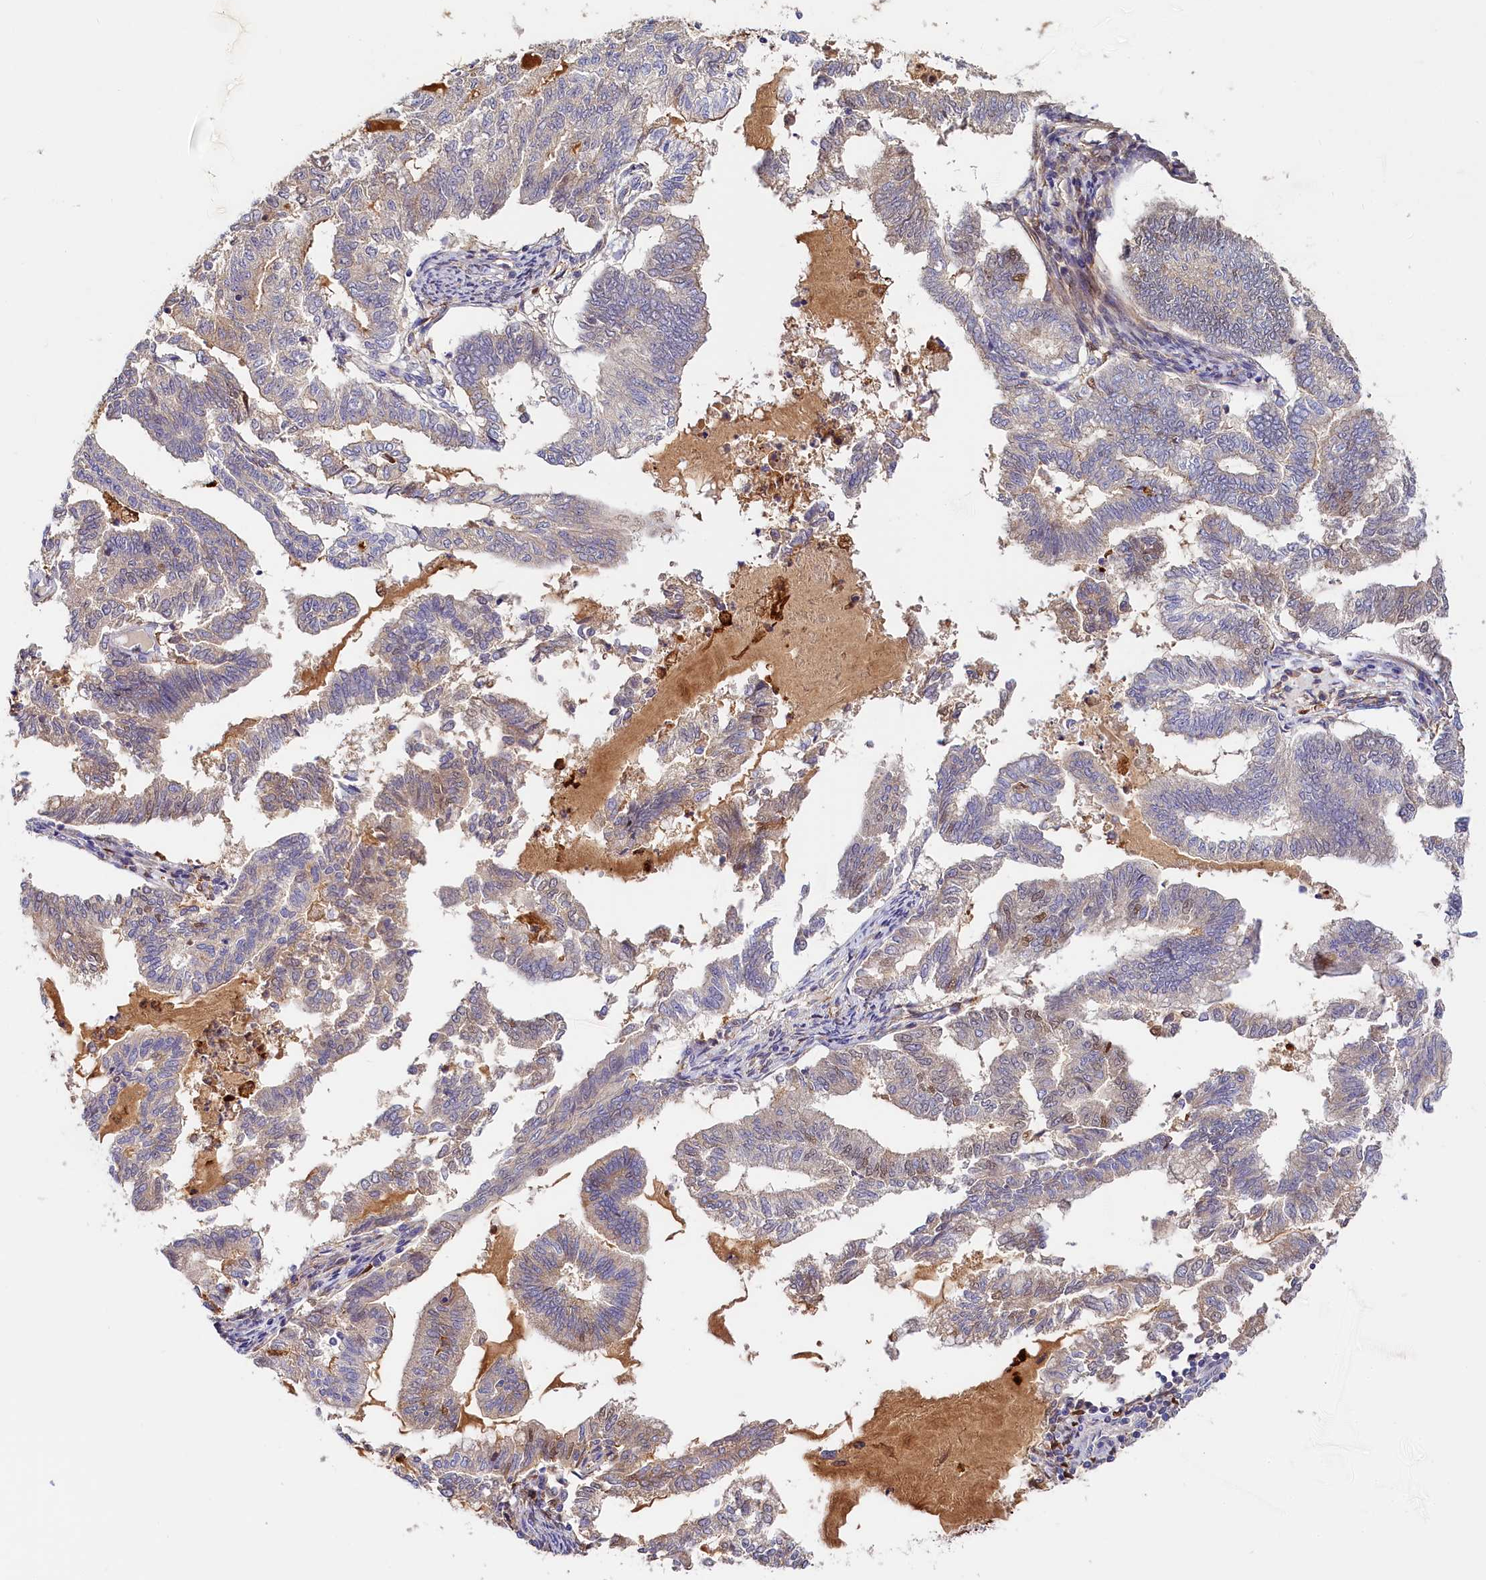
{"staining": {"intensity": "moderate", "quantity": "<25%", "location": "cytoplasmic/membranous,nuclear"}, "tissue": "endometrial cancer", "cell_type": "Tumor cells", "image_type": "cancer", "snomed": [{"axis": "morphology", "description": "Adenocarcinoma, NOS"}, {"axis": "topography", "description": "Endometrium"}], "caption": "Immunohistochemical staining of endometrial adenocarcinoma reveals low levels of moderate cytoplasmic/membranous and nuclear protein positivity in about <25% of tumor cells.", "gene": "KATNB1", "patient": {"sex": "female", "age": 79}}